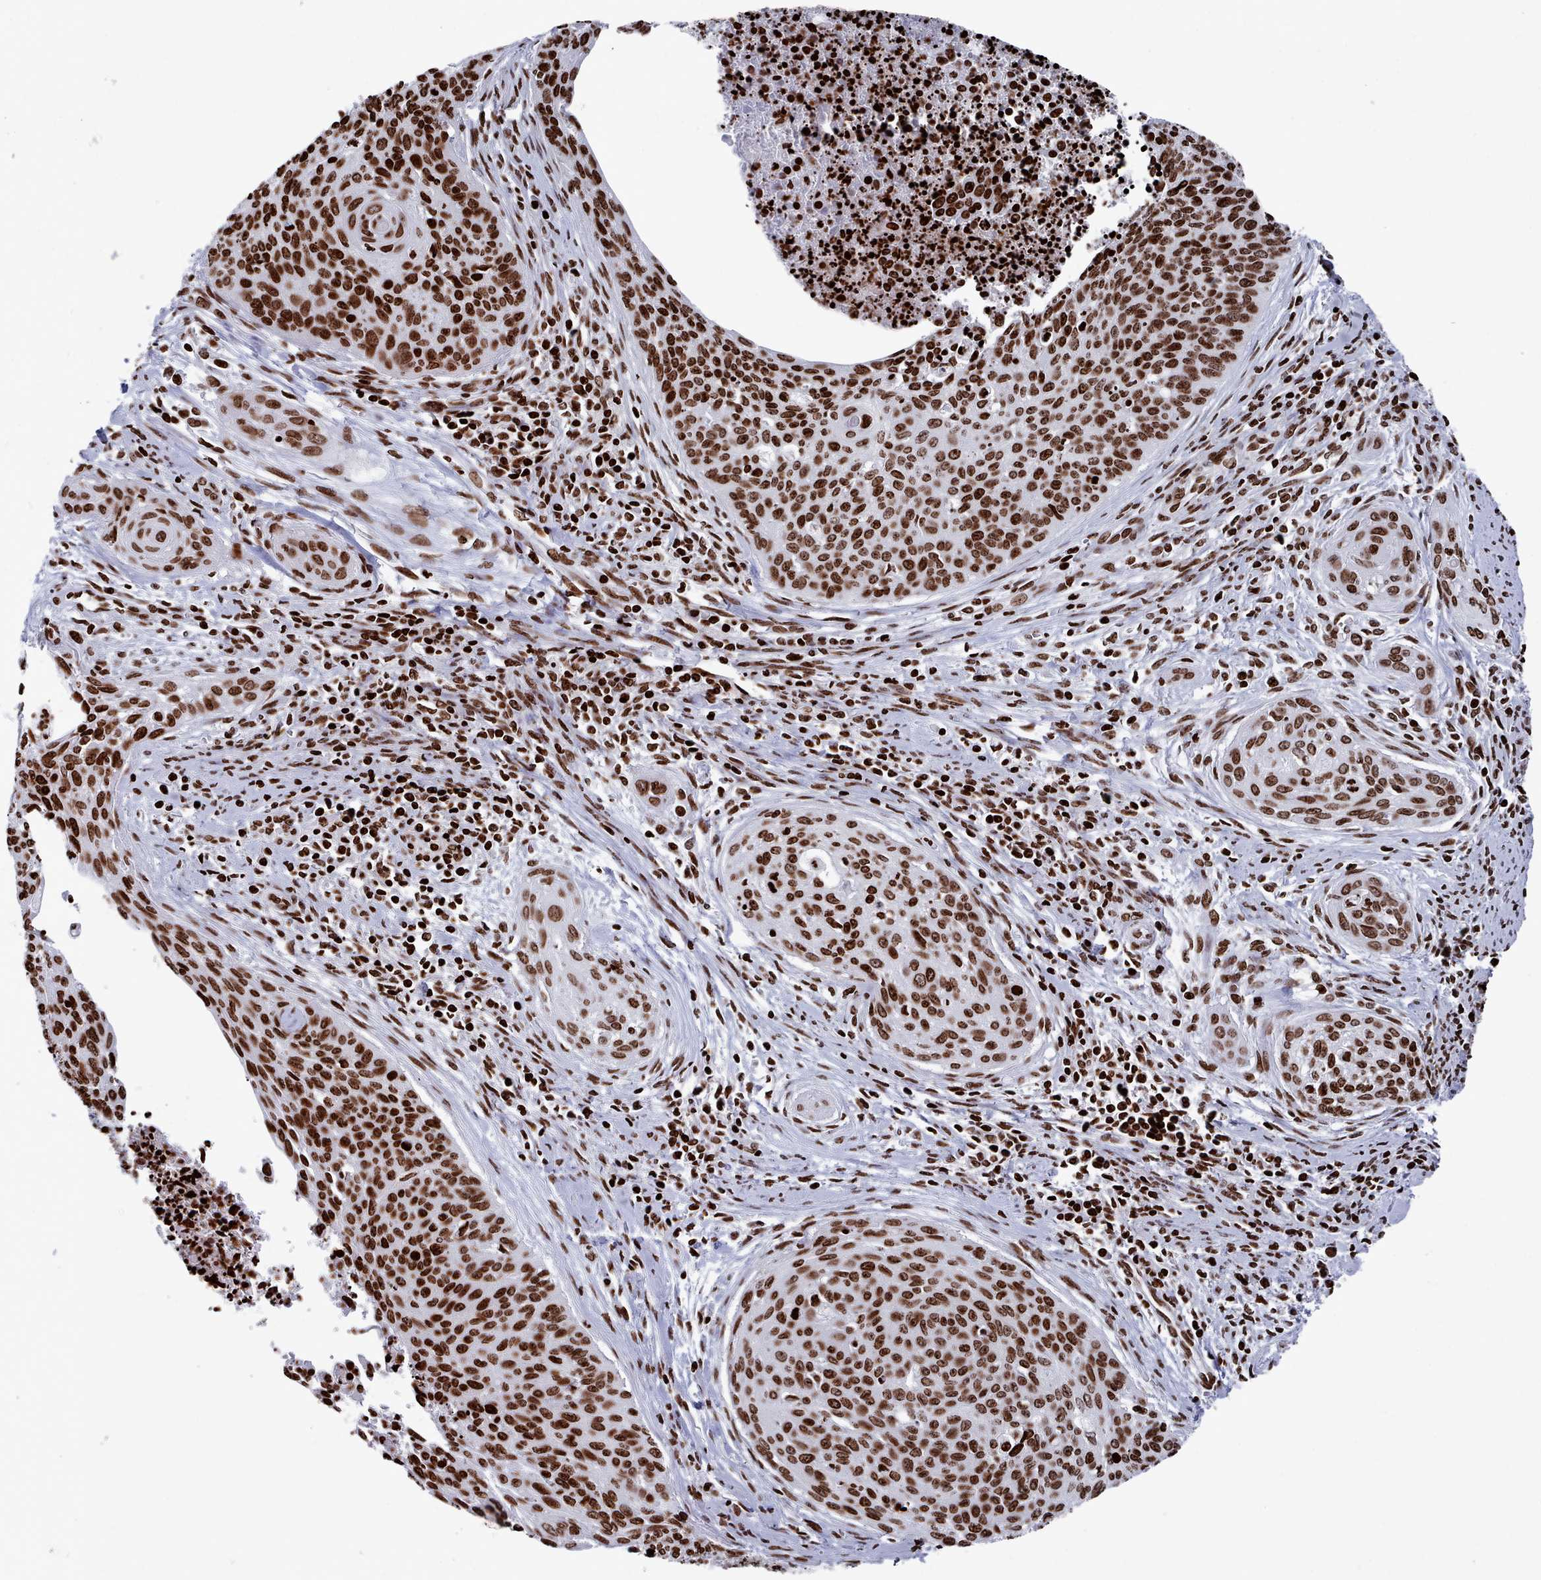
{"staining": {"intensity": "strong", "quantity": ">75%", "location": "nuclear"}, "tissue": "cervical cancer", "cell_type": "Tumor cells", "image_type": "cancer", "snomed": [{"axis": "morphology", "description": "Squamous cell carcinoma, NOS"}, {"axis": "topography", "description": "Cervix"}], "caption": "Cervical squamous cell carcinoma stained for a protein exhibits strong nuclear positivity in tumor cells.", "gene": "PCDHB12", "patient": {"sex": "female", "age": 55}}